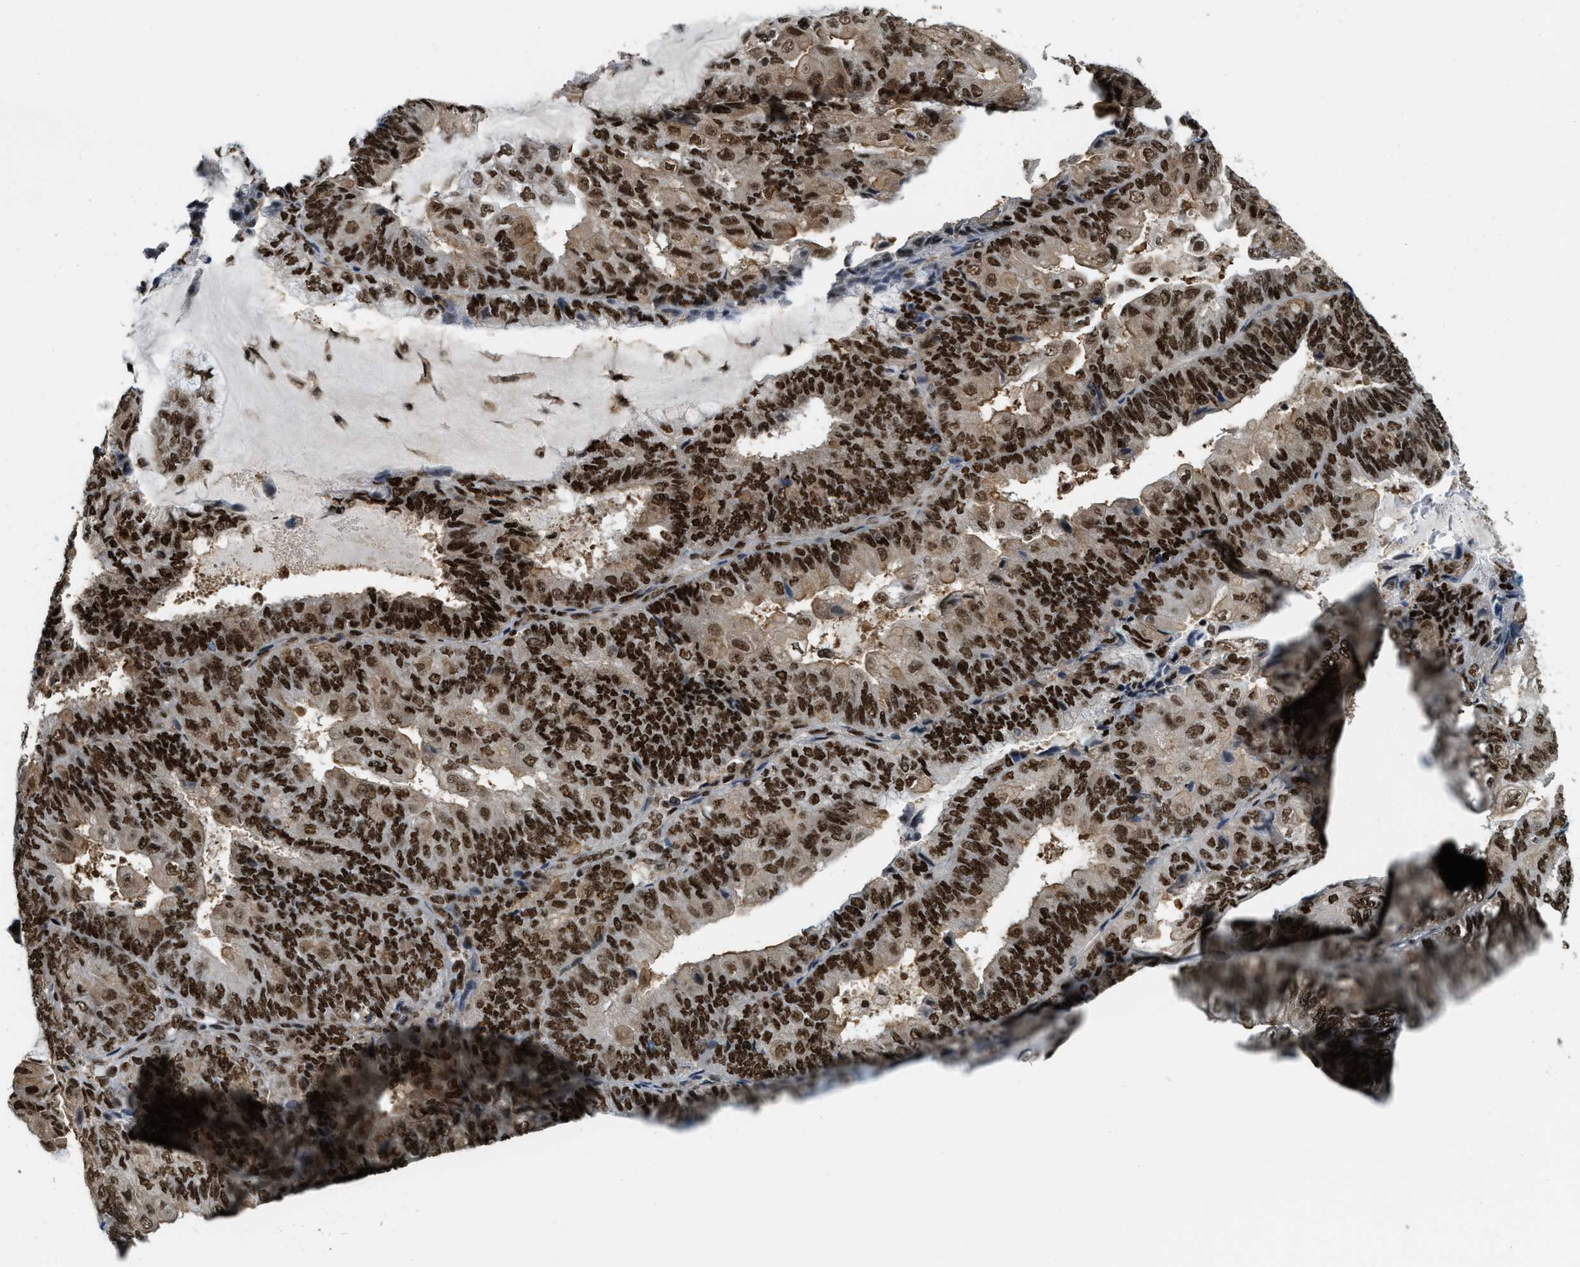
{"staining": {"intensity": "strong", "quantity": ">75%", "location": "nuclear"}, "tissue": "endometrial cancer", "cell_type": "Tumor cells", "image_type": "cancer", "snomed": [{"axis": "morphology", "description": "Adenocarcinoma, NOS"}, {"axis": "topography", "description": "Endometrium"}], "caption": "Immunohistochemistry photomicrograph of neoplastic tissue: human adenocarcinoma (endometrial) stained using immunohistochemistry reveals high levels of strong protein expression localized specifically in the nuclear of tumor cells, appearing as a nuclear brown color.", "gene": "NUMA1", "patient": {"sex": "female", "age": 81}}